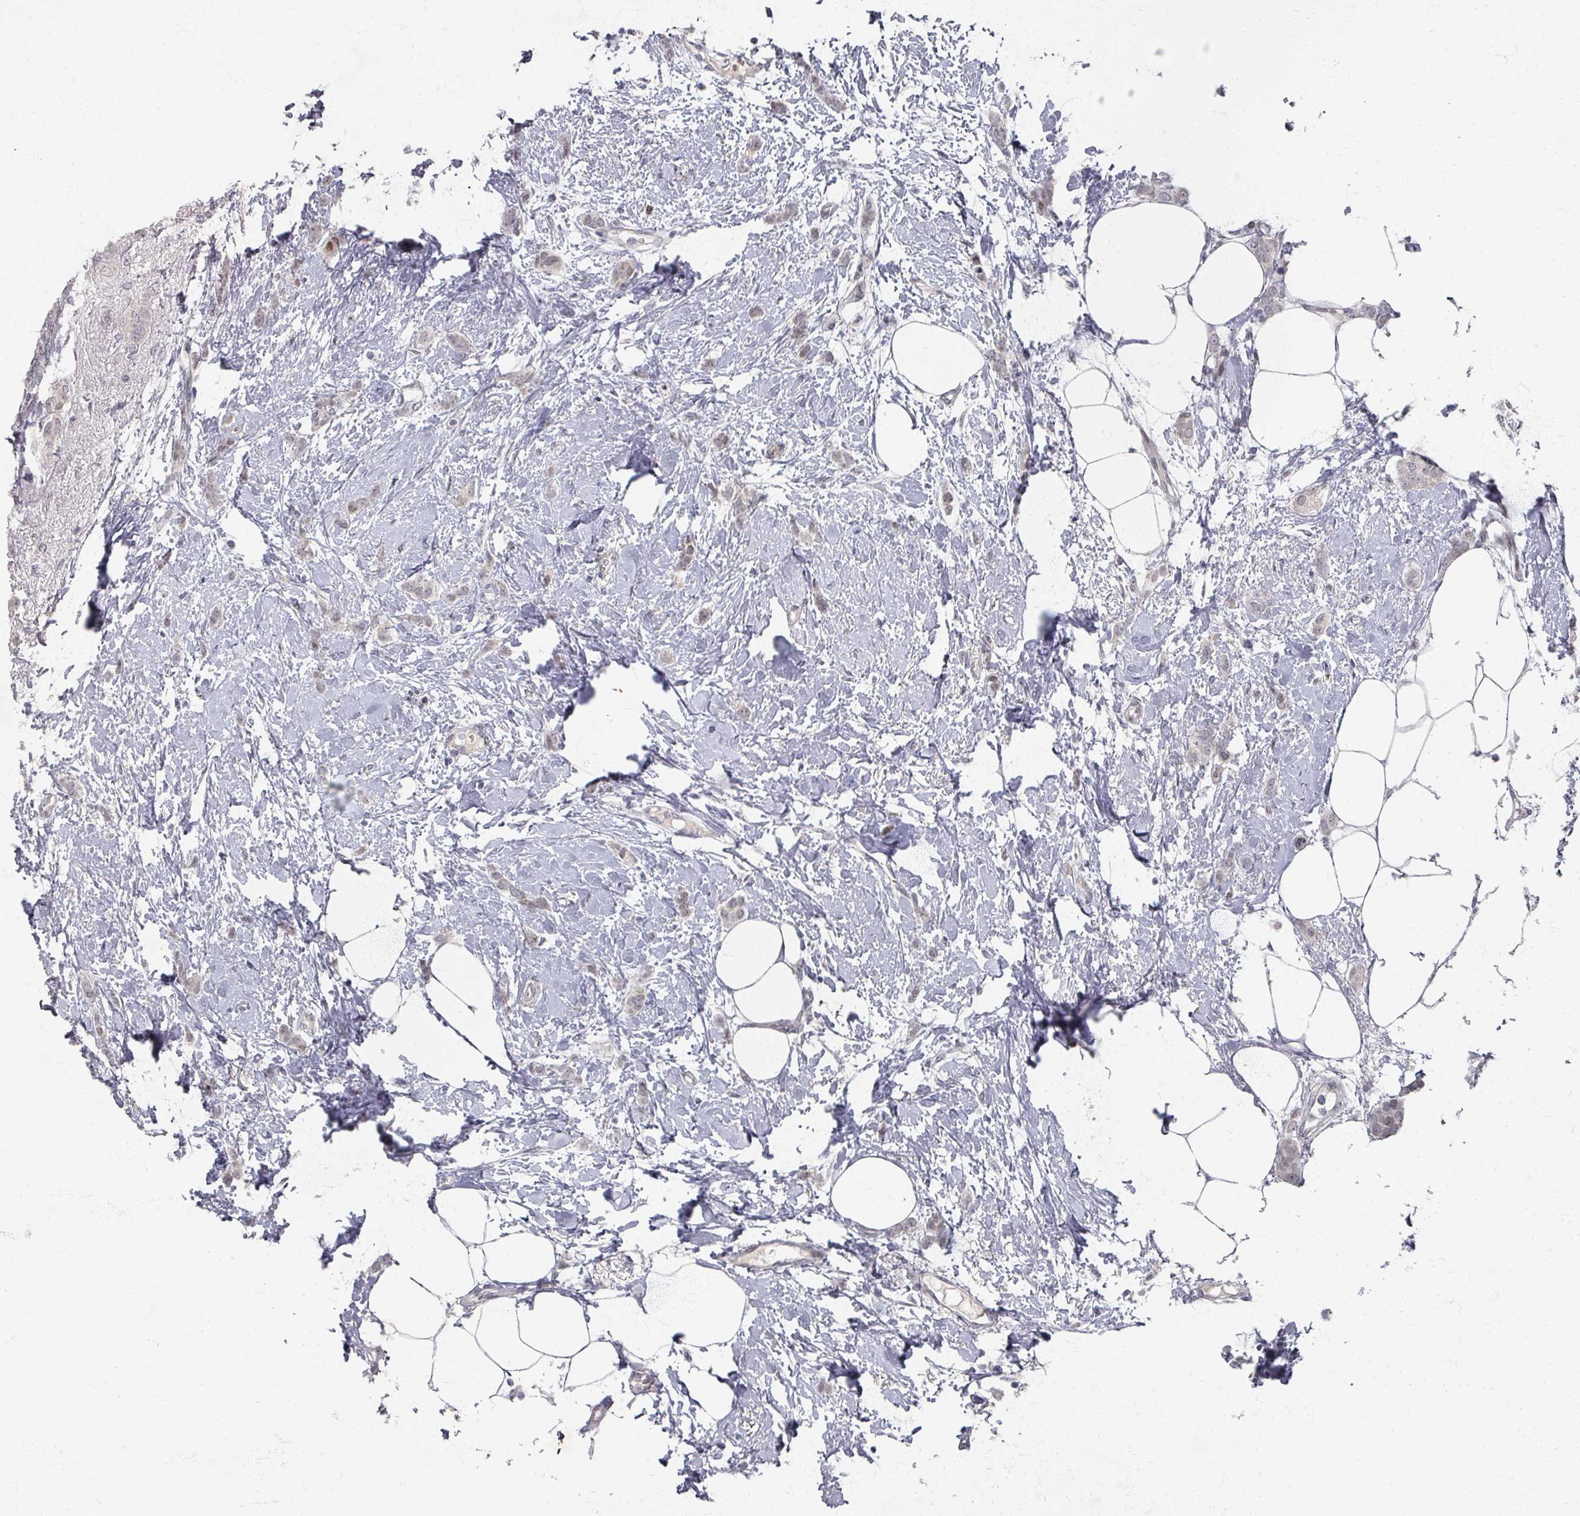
{"staining": {"intensity": "weak", "quantity": "<25%", "location": "nuclear"}, "tissue": "breast cancer", "cell_type": "Tumor cells", "image_type": "cancer", "snomed": [{"axis": "morphology", "description": "Duct carcinoma"}, {"axis": "topography", "description": "Breast"}], "caption": "This is an IHC photomicrograph of breast cancer (infiltrating ductal carcinoma). There is no staining in tumor cells.", "gene": "PSKH1", "patient": {"sex": "female", "age": 72}}